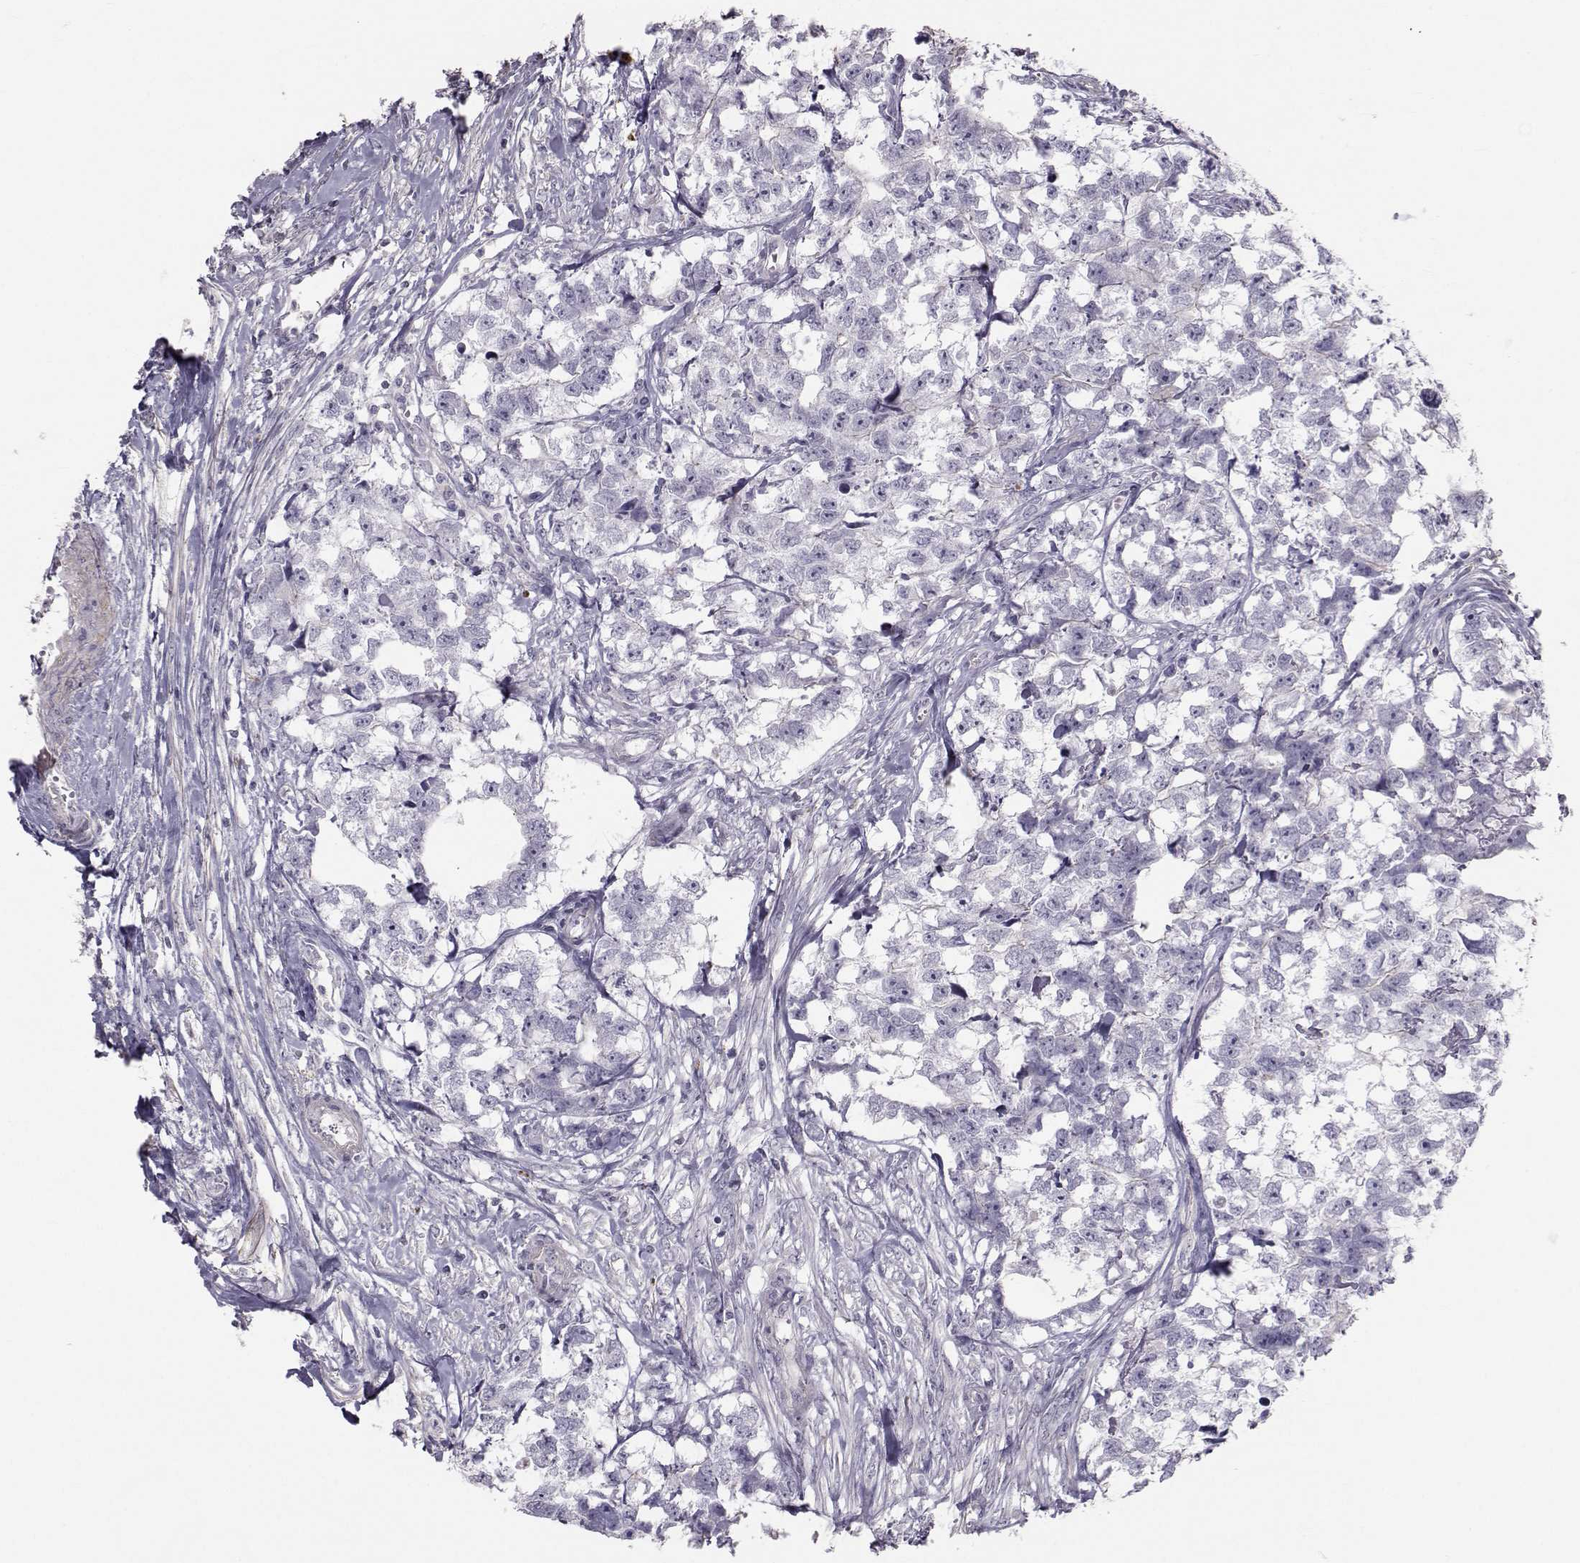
{"staining": {"intensity": "negative", "quantity": "none", "location": "none"}, "tissue": "testis cancer", "cell_type": "Tumor cells", "image_type": "cancer", "snomed": [{"axis": "morphology", "description": "Carcinoma, Embryonal, NOS"}, {"axis": "morphology", "description": "Teratoma, malignant, NOS"}, {"axis": "topography", "description": "Testis"}], "caption": "Tumor cells show no significant positivity in testis cancer (embryonal carcinoma).", "gene": "GARIN3", "patient": {"sex": "male", "age": 44}}